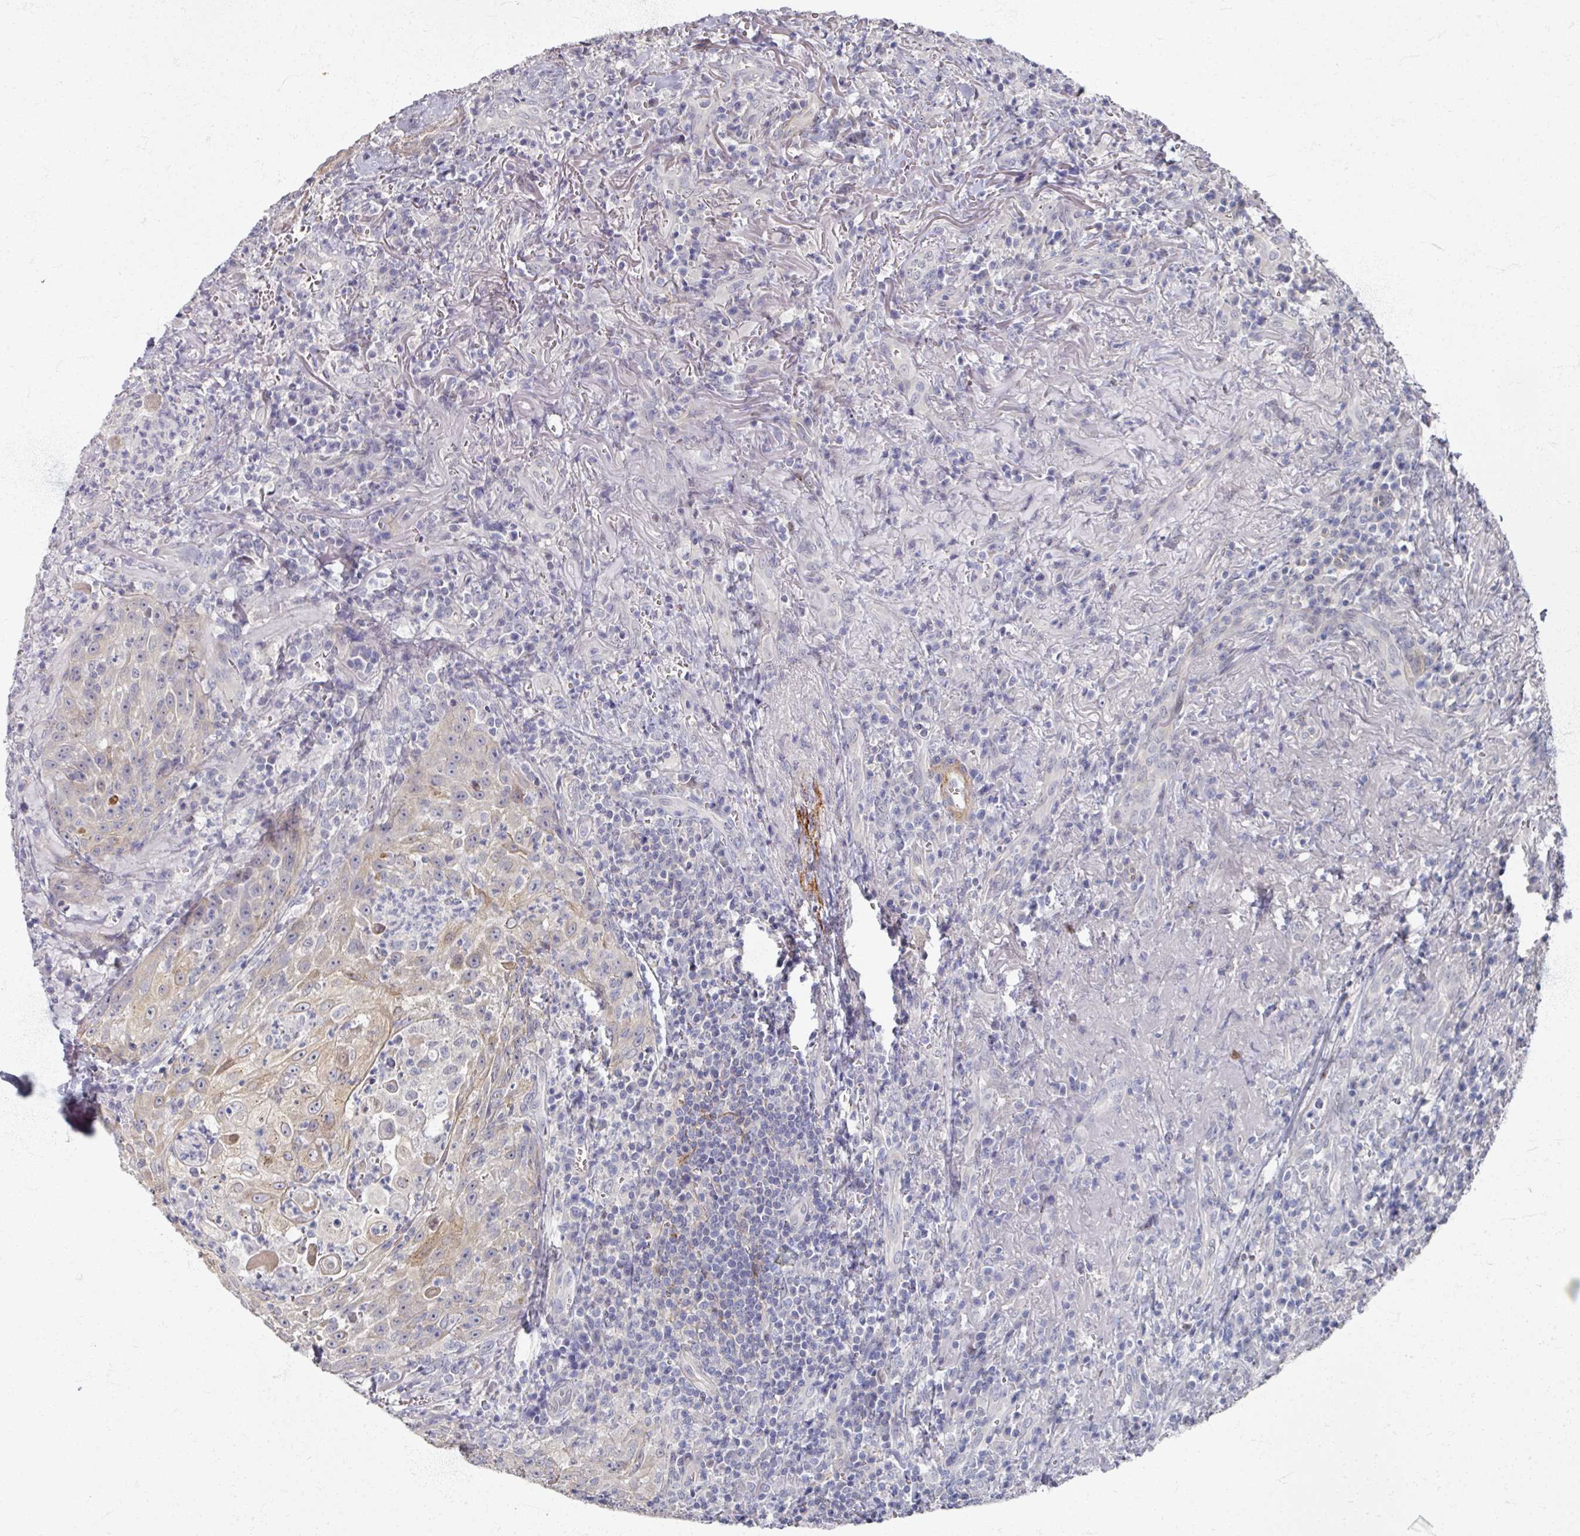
{"staining": {"intensity": "weak", "quantity": "25%-75%", "location": "cytoplasmic/membranous"}, "tissue": "head and neck cancer", "cell_type": "Tumor cells", "image_type": "cancer", "snomed": [{"axis": "morphology", "description": "Normal tissue, NOS"}, {"axis": "morphology", "description": "Squamous cell carcinoma, NOS"}, {"axis": "topography", "description": "Oral tissue"}, {"axis": "topography", "description": "Head-Neck"}], "caption": "Weak cytoplasmic/membranous protein positivity is appreciated in approximately 25%-75% of tumor cells in head and neck cancer (squamous cell carcinoma).", "gene": "TTYH3", "patient": {"sex": "female", "age": 70}}